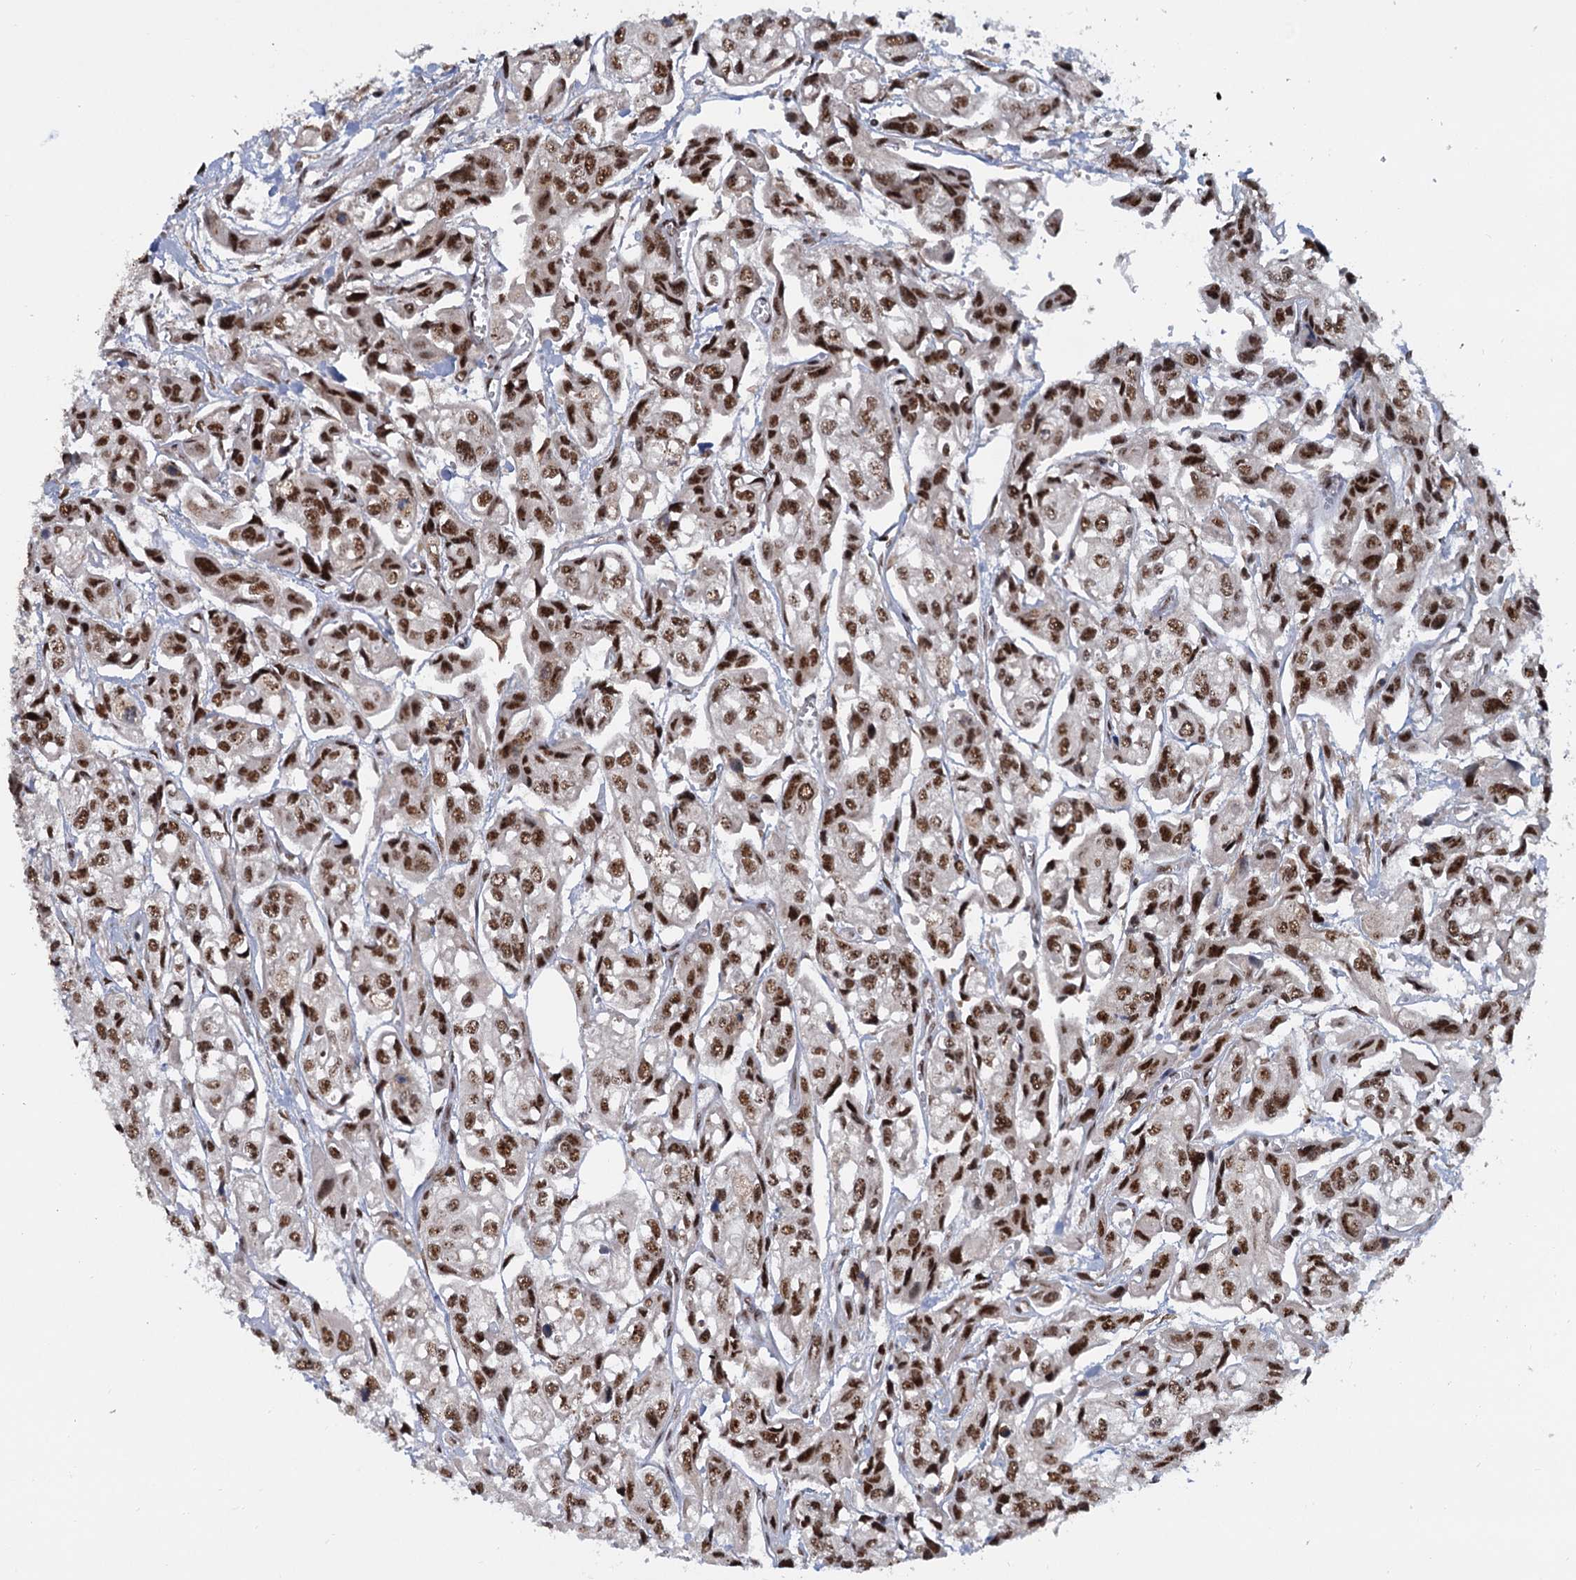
{"staining": {"intensity": "strong", "quantity": ">75%", "location": "nuclear"}, "tissue": "urothelial cancer", "cell_type": "Tumor cells", "image_type": "cancer", "snomed": [{"axis": "morphology", "description": "Urothelial carcinoma, High grade"}, {"axis": "topography", "description": "Urinary bladder"}], "caption": "Protein expression analysis of human high-grade urothelial carcinoma reveals strong nuclear staining in approximately >75% of tumor cells. The protein of interest is shown in brown color, while the nuclei are stained blue.", "gene": "WBP4", "patient": {"sex": "male", "age": 67}}